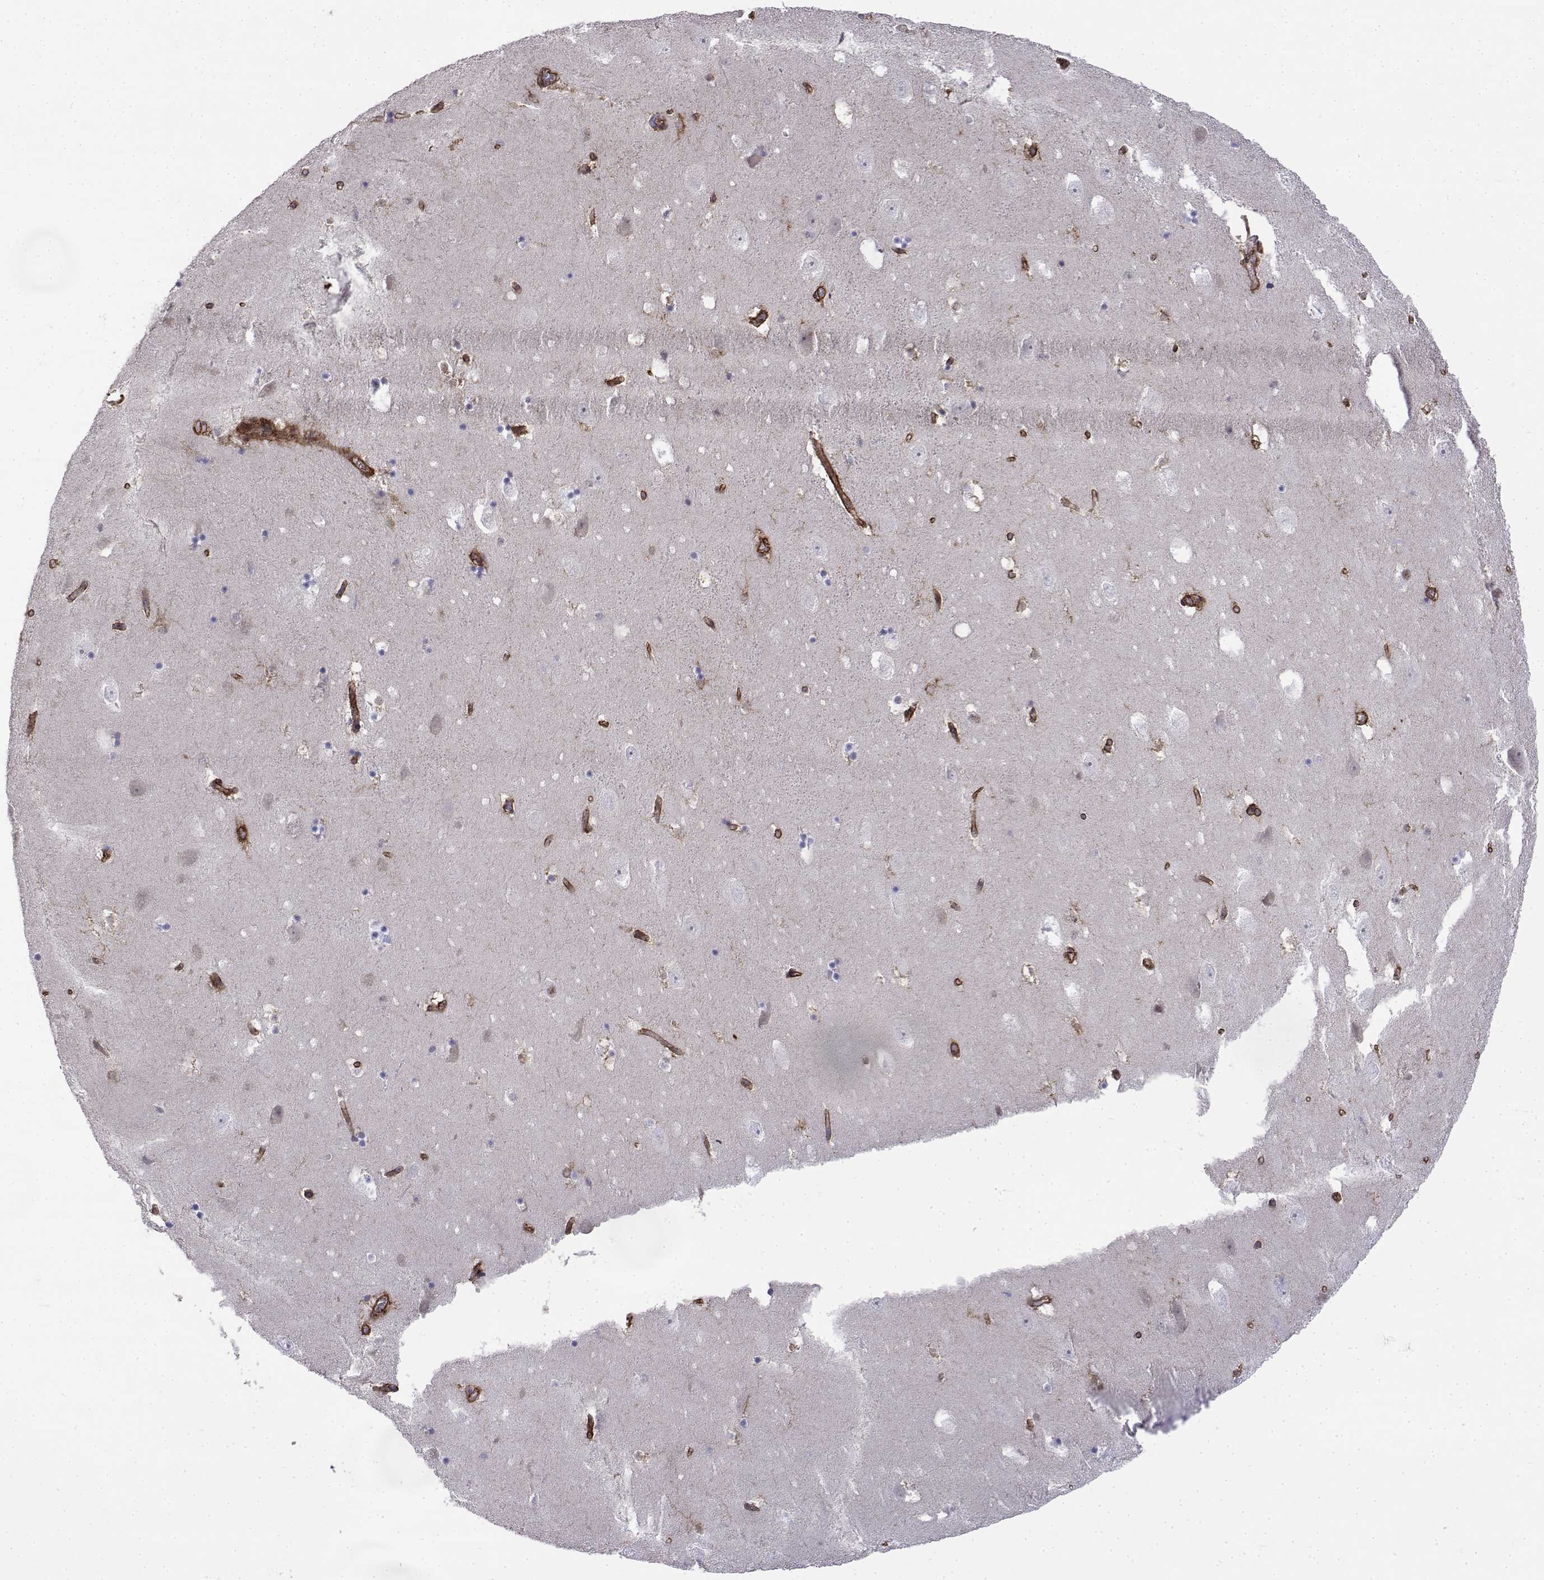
{"staining": {"intensity": "negative", "quantity": "none", "location": "none"}, "tissue": "hippocampus", "cell_type": "Glial cells", "image_type": "normal", "snomed": [{"axis": "morphology", "description": "Normal tissue, NOS"}, {"axis": "topography", "description": "Hippocampus"}], "caption": "The IHC photomicrograph has no significant positivity in glial cells of hippocampus.", "gene": "ITGA7", "patient": {"sex": "male", "age": 58}}